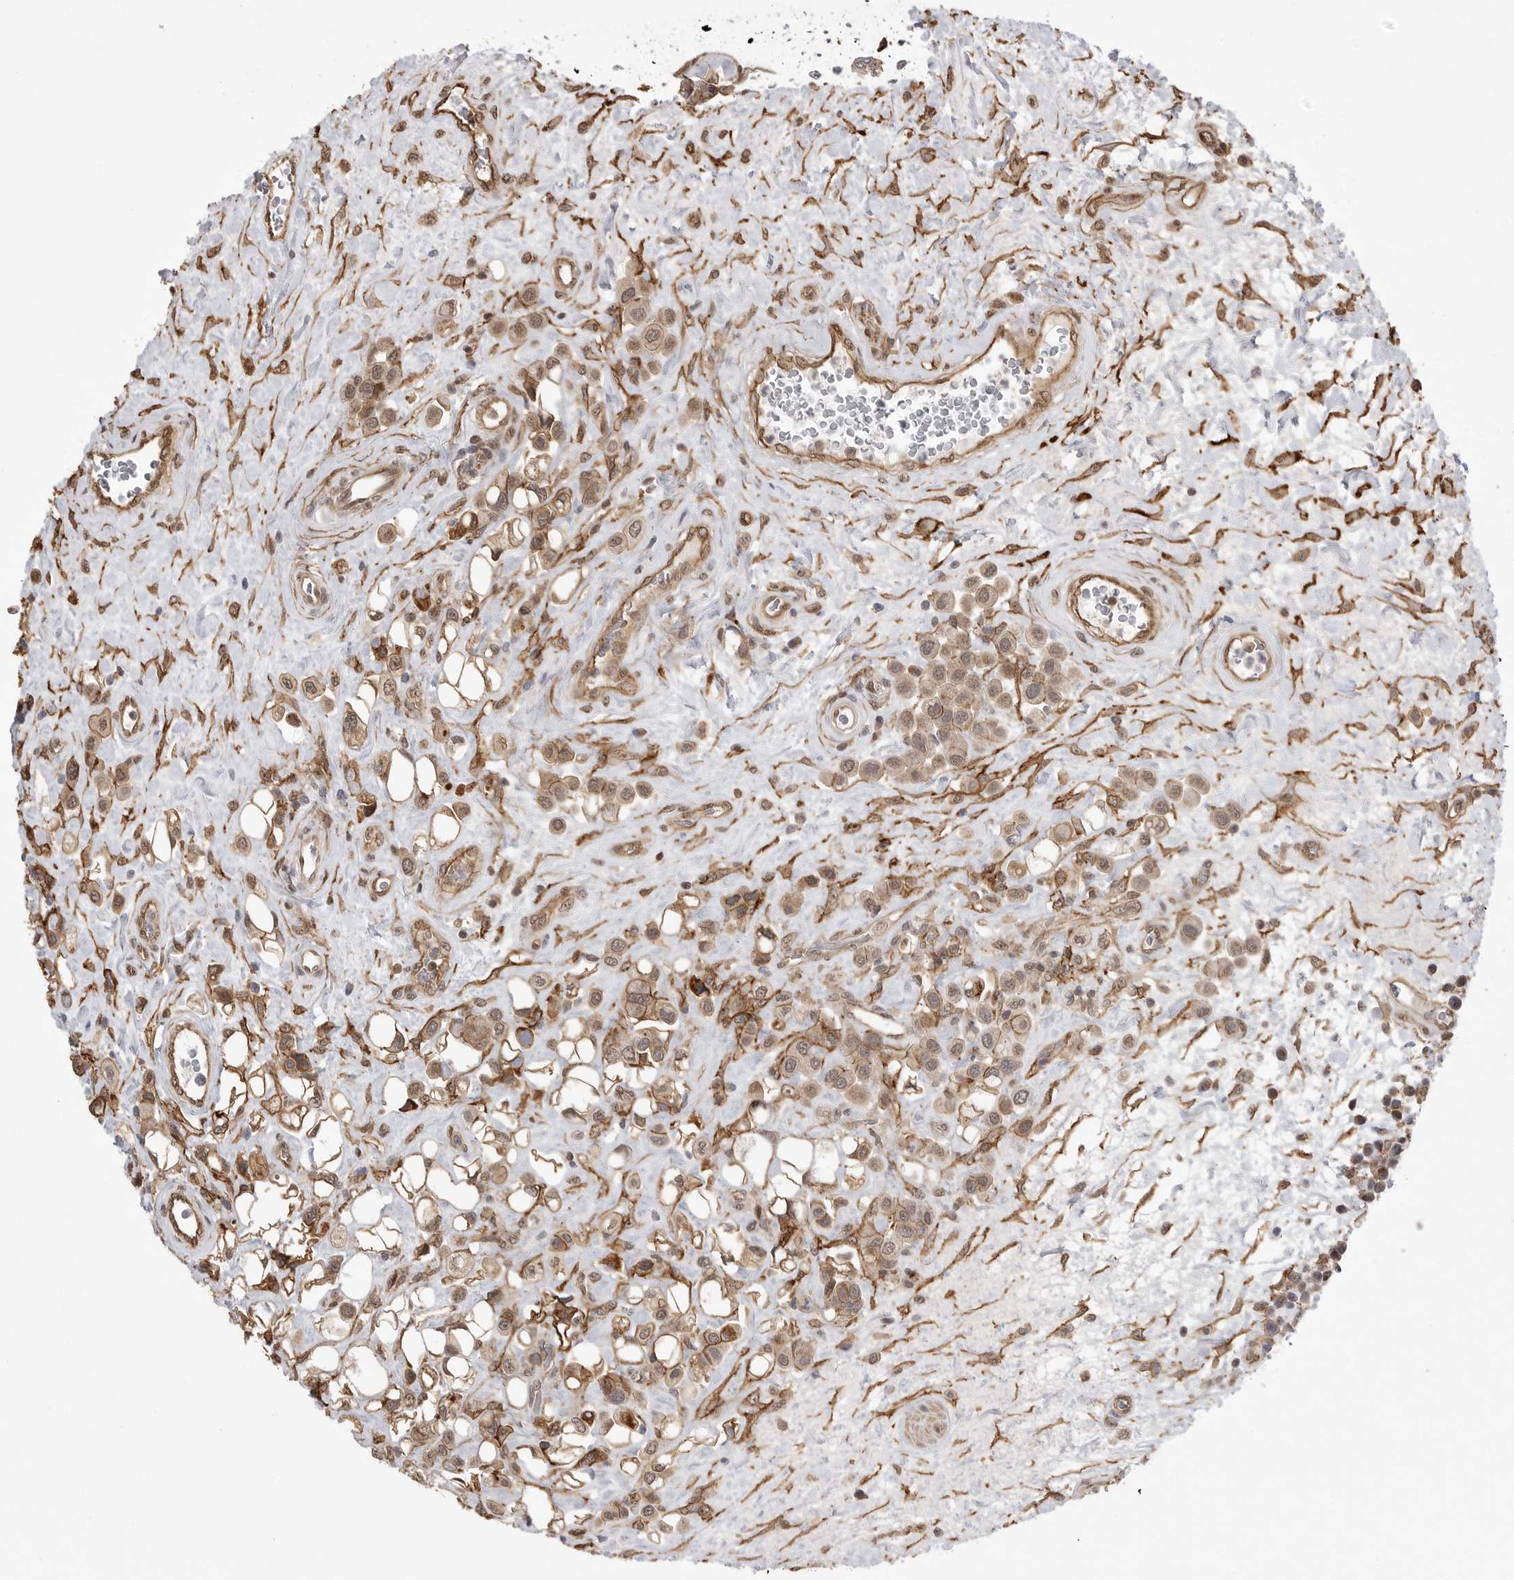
{"staining": {"intensity": "moderate", "quantity": ">75%", "location": "cytoplasmic/membranous,nuclear"}, "tissue": "urothelial cancer", "cell_type": "Tumor cells", "image_type": "cancer", "snomed": [{"axis": "morphology", "description": "Urothelial carcinoma, High grade"}, {"axis": "topography", "description": "Urinary bladder"}], "caption": "The immunohistochemical stain shows moderate cytoplasmic/membranous and nuclear staining in tumor cells of urothelial cancer tissue. Using DAB (brown) and hematoxylin (blue) stains, captured at high magnification using brightfield microscopy.", "gene": "NECTIN1", "patient": {"sex": "male", "age": 50}}